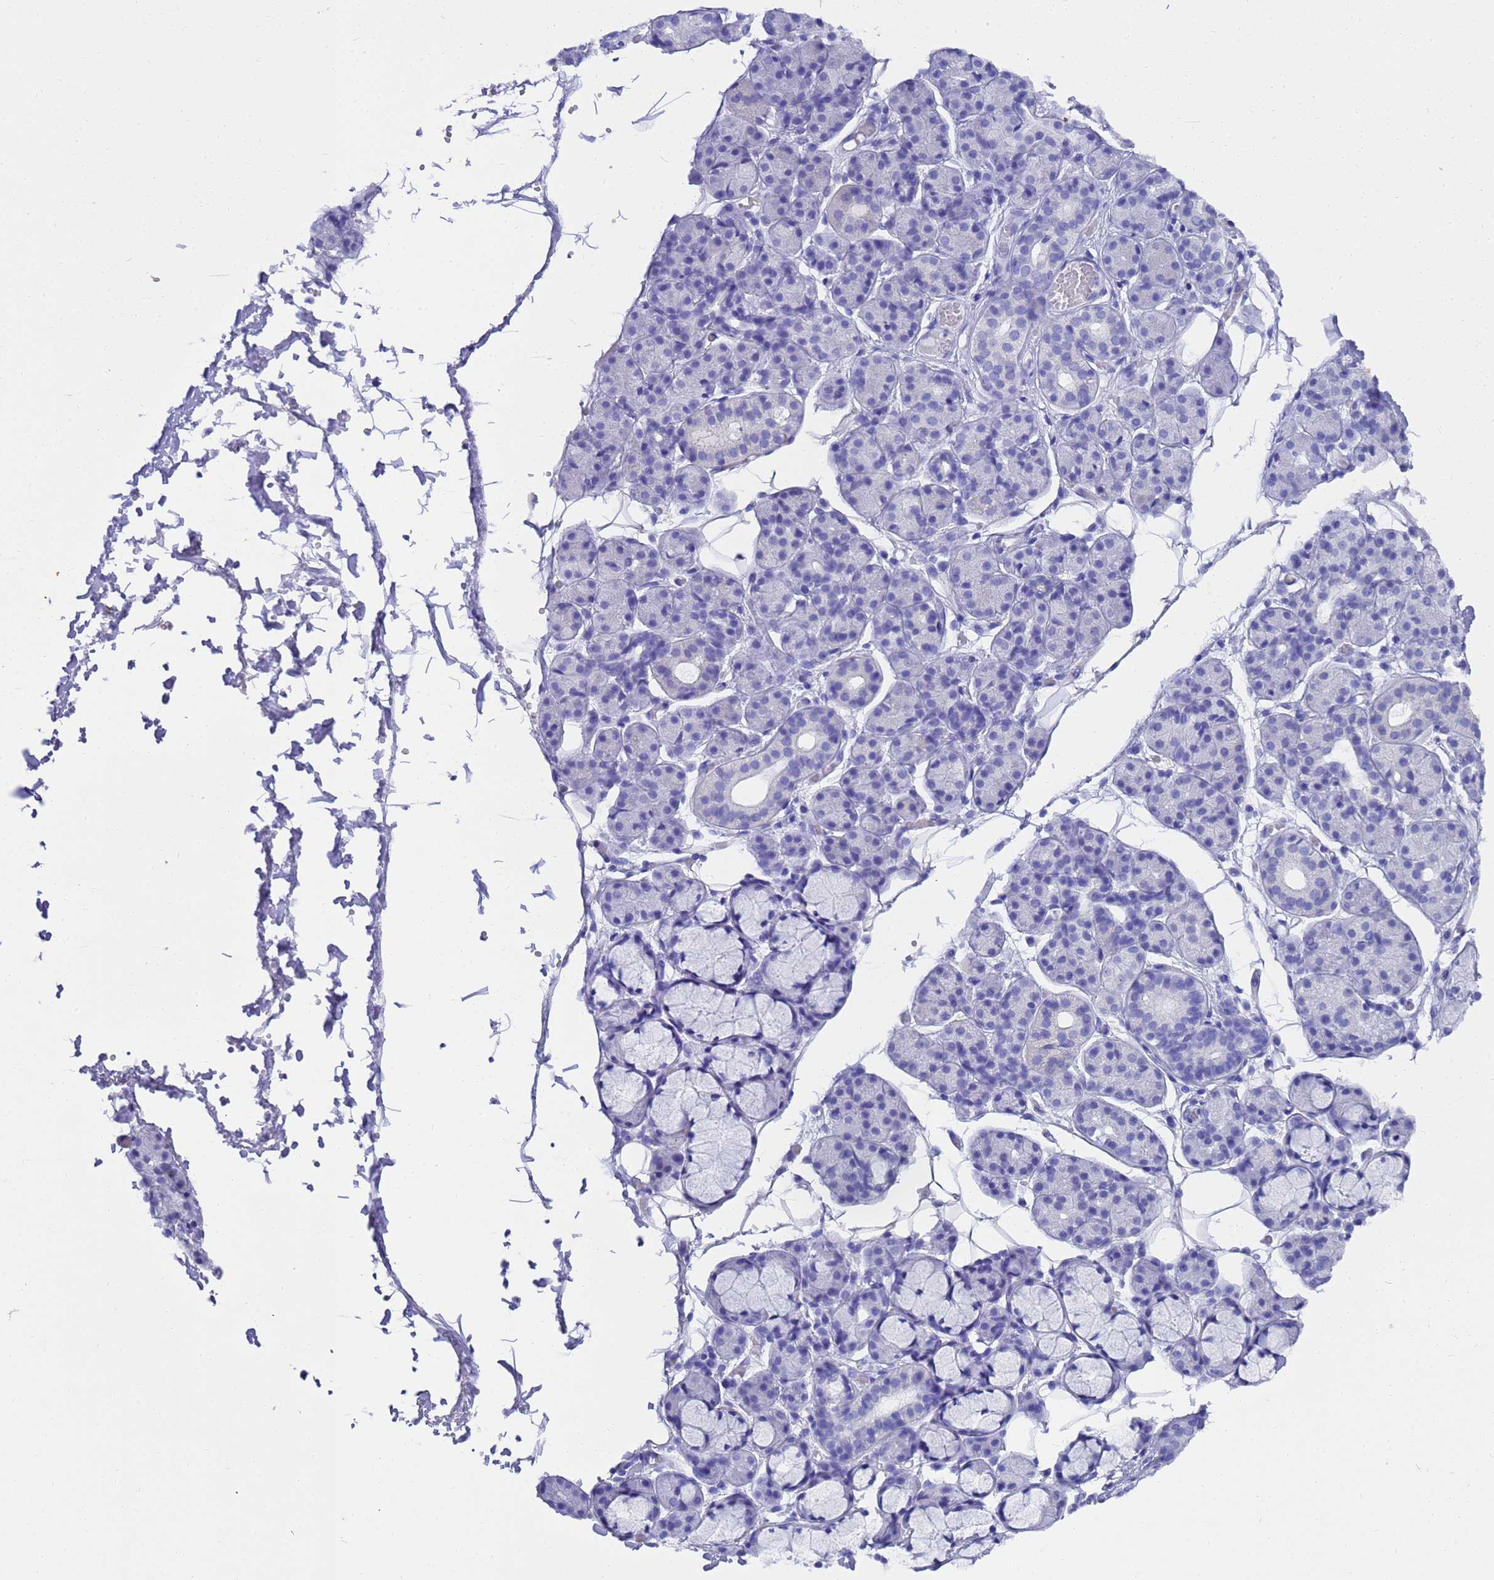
{"staining": {"intensity": "negative", "quantity": "none", "location": "none"}, "tissue": "salivary gland", "cell_type": "Glandular cells", "image_type": "normal", "snomed": [{"axis": "morphology", "description": "Normal tissue, NOS"}, {"axis": "topography", "description": "Salivary gland"}], "caption": "An IHC micrograph of unremarkable salivary gland is shown. There is no staining in glandular cells of salivary gland. (Stains: DAB (3,3'-diaminobenzidine) IHC with hematoxylin counter stain, Microscopy: brightfield microscopy at high magnification).", "gene": "MS4A13", "patient": {"sex": "male", "age": 63}}